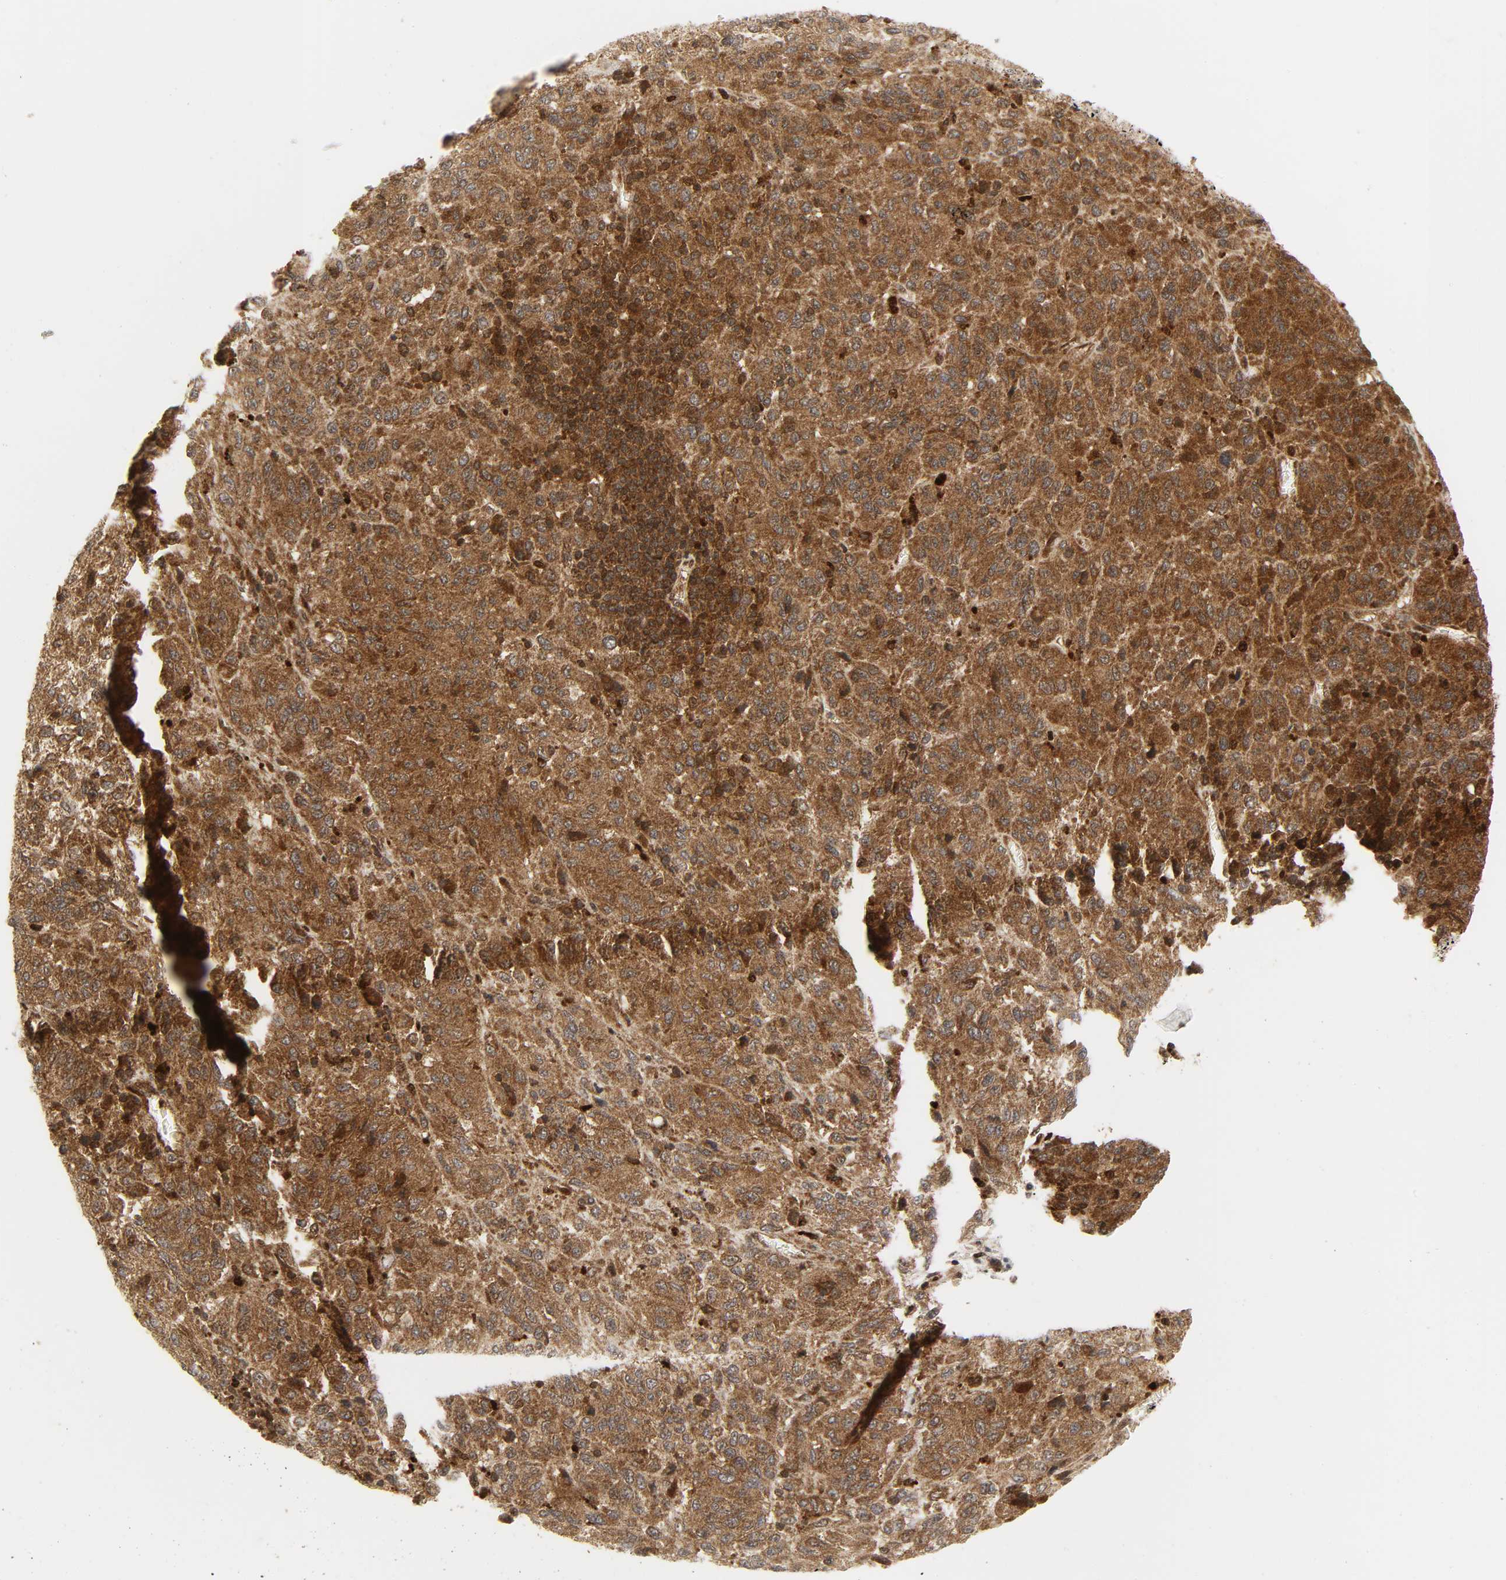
{"staining": {"intensity": "strong", "quantity": ">75%", "location": "cytoplasmic/membranous"}, "tissue": "melanoma", "cell_type": "Tumor cells", "image_type": "cancer", "snomed": [{"axis": "morphology", "description": "Malignant melanoma, Metastatic site"}, {"axis": "topography", "description": "Lung"}], "caption": "Tumor cells reveal high levels of strong cytoplasmic/membranous staining in about >75% of cells in melanoma. (DAB (3,3'-diaminobenzidine) = brown stain, brightfield microscopy at high magnification).", "gene": "CHUK", "patient": {"sex": "male", "age": 64}}